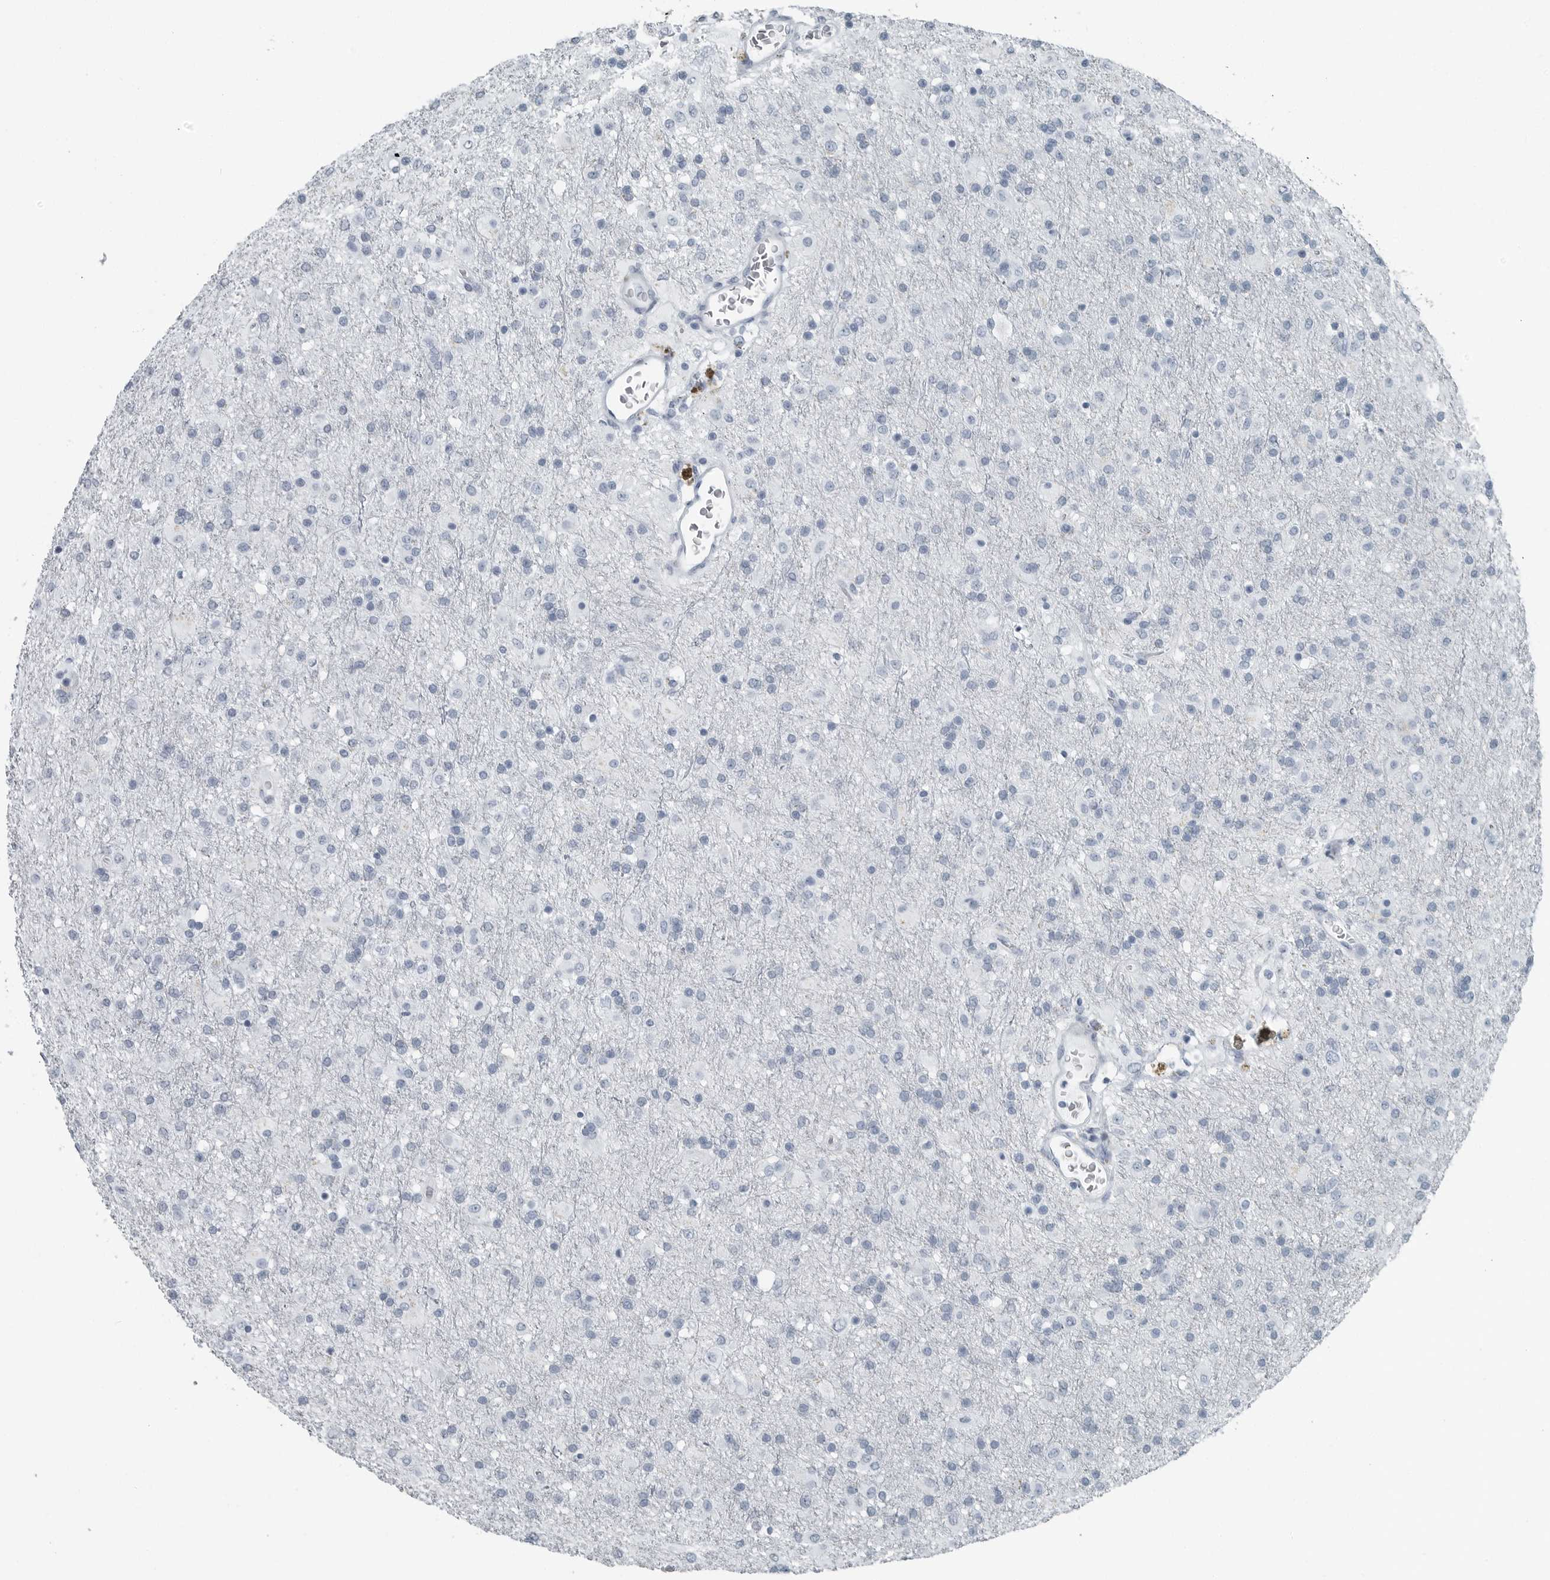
{"staining": {"intensity": "negative", "quantity": "none", "location": "none"}, "tissue": "glioma", "cell_type": "Tumor cells", "image_type": "cancer", "snomed": [{"axis": "morphology", "description": "Glioma, malignant, Low grade"}, {"axis": "topography", "description": "Brain"}], "caption": "The immunohistochemistry (IHC) image has no significant staining in tumor cells of malignant glioma (low-grade) tissue.", "gene": "FABP6", "patient": {"sex": "male", "age": 65}}